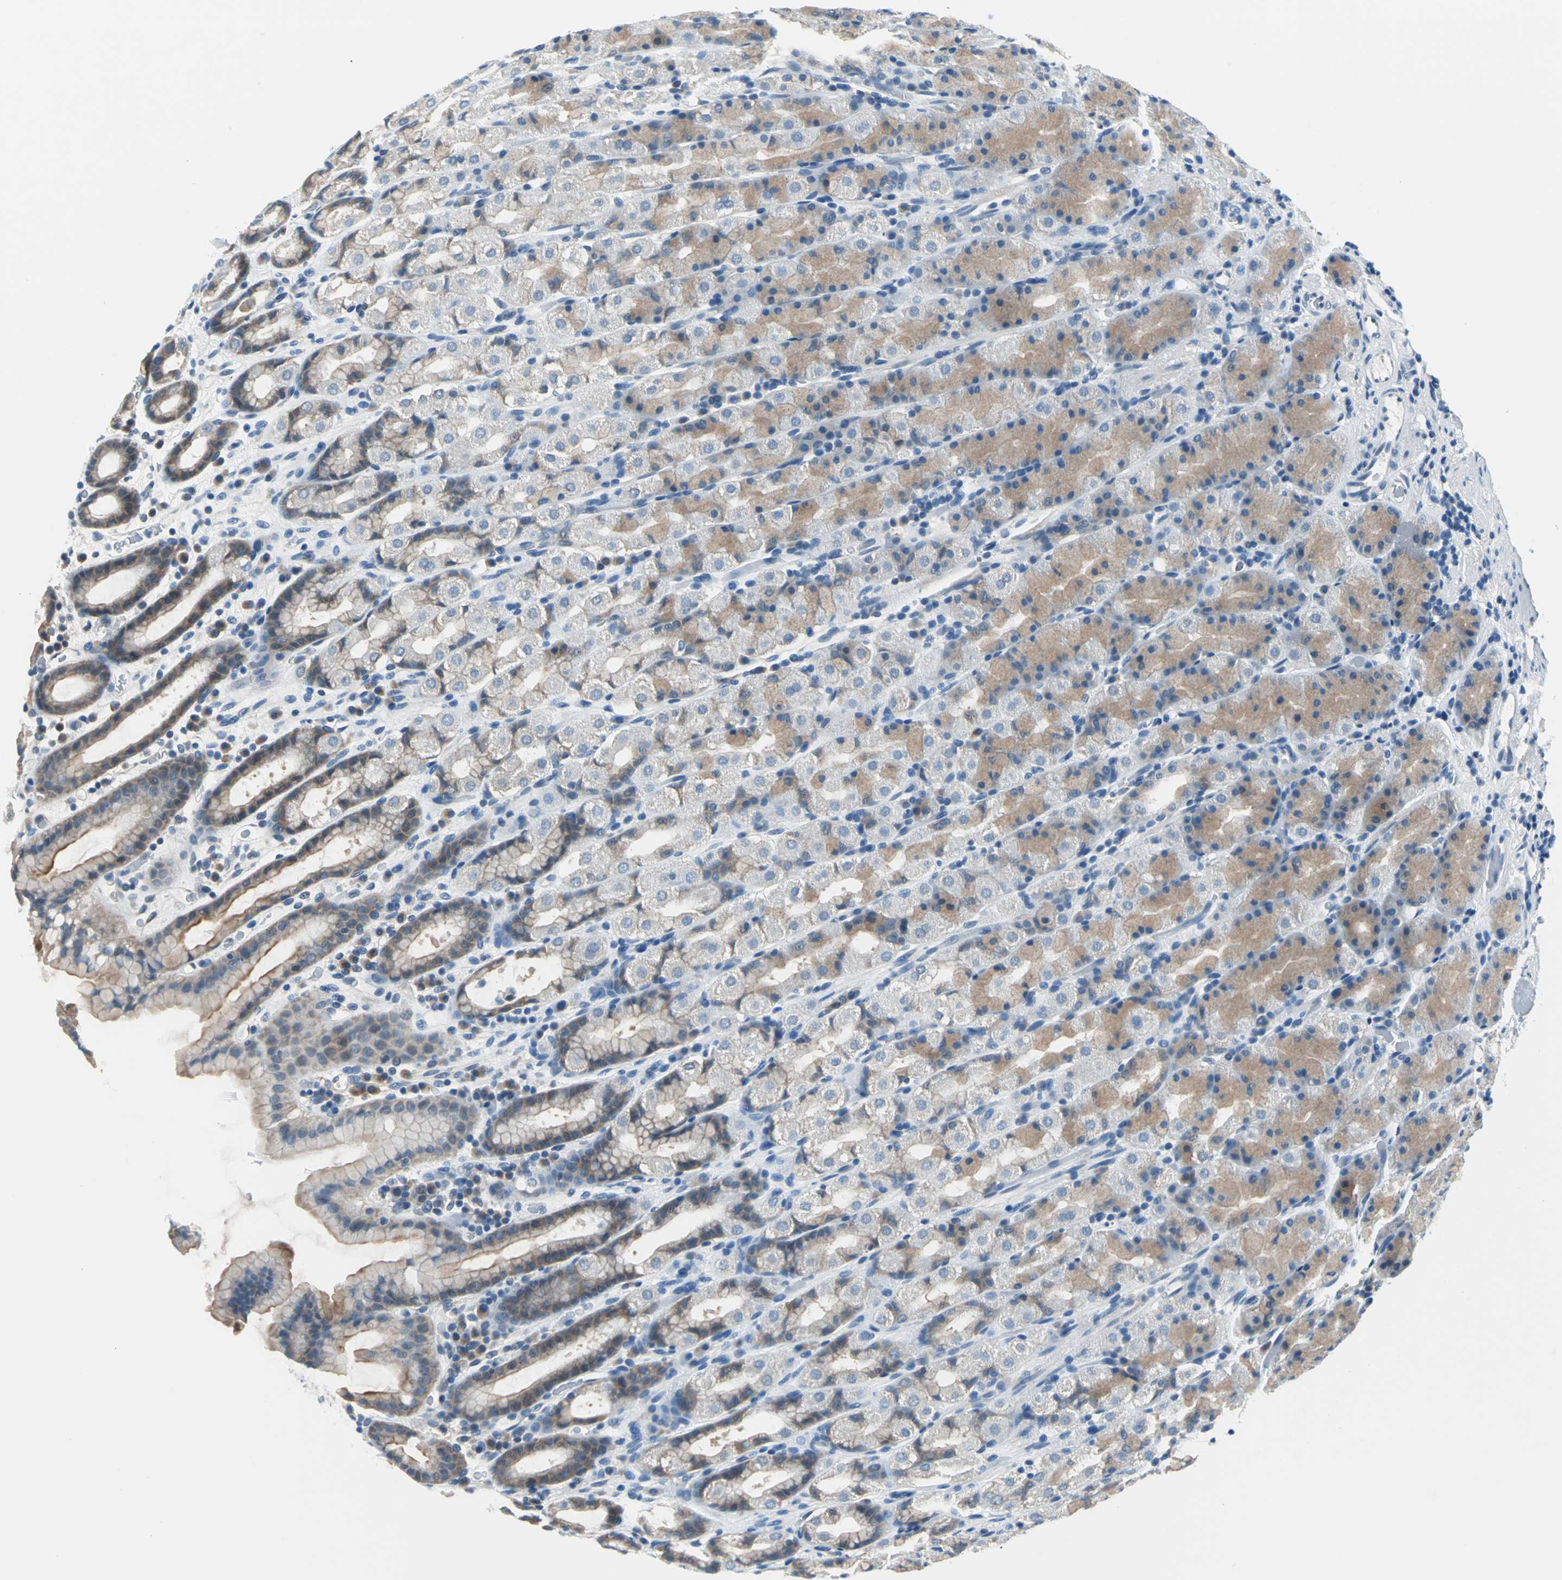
{"staining": {"intensity": "moderate", "quantity": "25%-75%", "location": "cytoplasmic/membranous"}, "tissue": "stomach", "cell_type": "Glandular cells", "image_type": "normal", "snomed": [{"axis": "morphology", "description": "Normal tissue, NOS"}, {"axis": "topography", "description": "Stomach, upper"}], "caption": "IHC histopathology image of unremarkable stomach: human stomach stained using immunohistochemistry shows medium levels of moderate protein expression localized specifically in the cytoplasmic/membranous of glandular cells, appearing as a cytoplasmic/membranous brown color.", "gene": "ZNF415", "patient": {"sex": "male", "age": 68}}